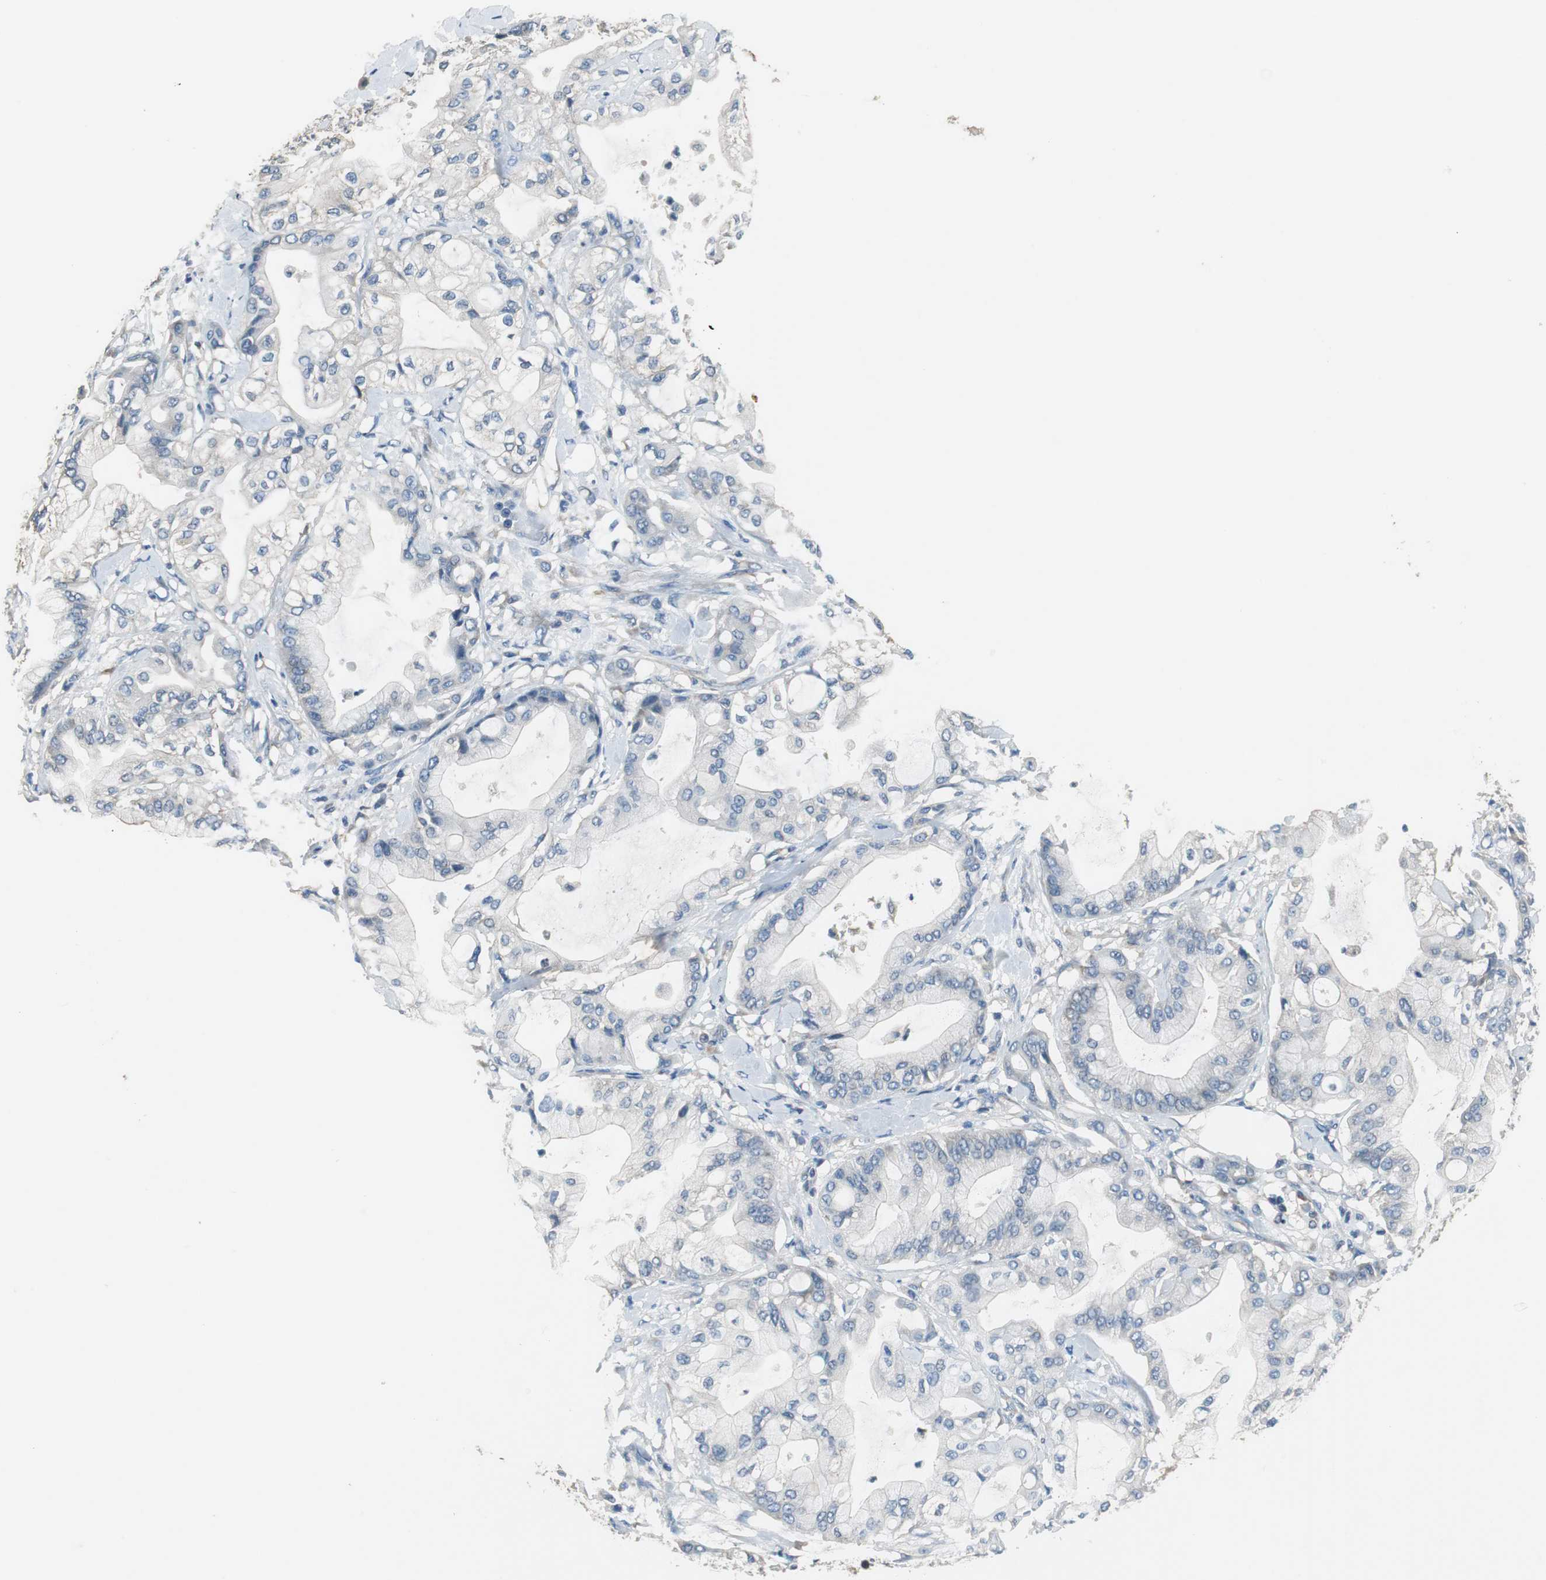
{"staining": {"intensity": "negative", "quantity": "none", "location": "none"}, "tissue": "pancreatic cancer", "cell_type": "Tumor cells", "image_type": "cancer", "snomed": [{"axis": "morphology", "description": "Adenocarcinoma, NOS"}, {"axis": "morphology", "description": "Adenocarcinoma, metastatic, NOS"}, {"axis": "topography", "description": "Lymph node"}, {"axis": "topography", "description": "Pancreas"}, {"axis": "topography", "description": "Duodenum"}], "caption": "Immunohistochemical staining of human adenocarcinoma (pancreatic) shows no significant expression in tumor cells. (DAB immunohistochemistry (IHC) visualized using brightfield microscopy, high magnification).", "gene": "PRKCA", "patient": {"sex": "female", "age": 64}}